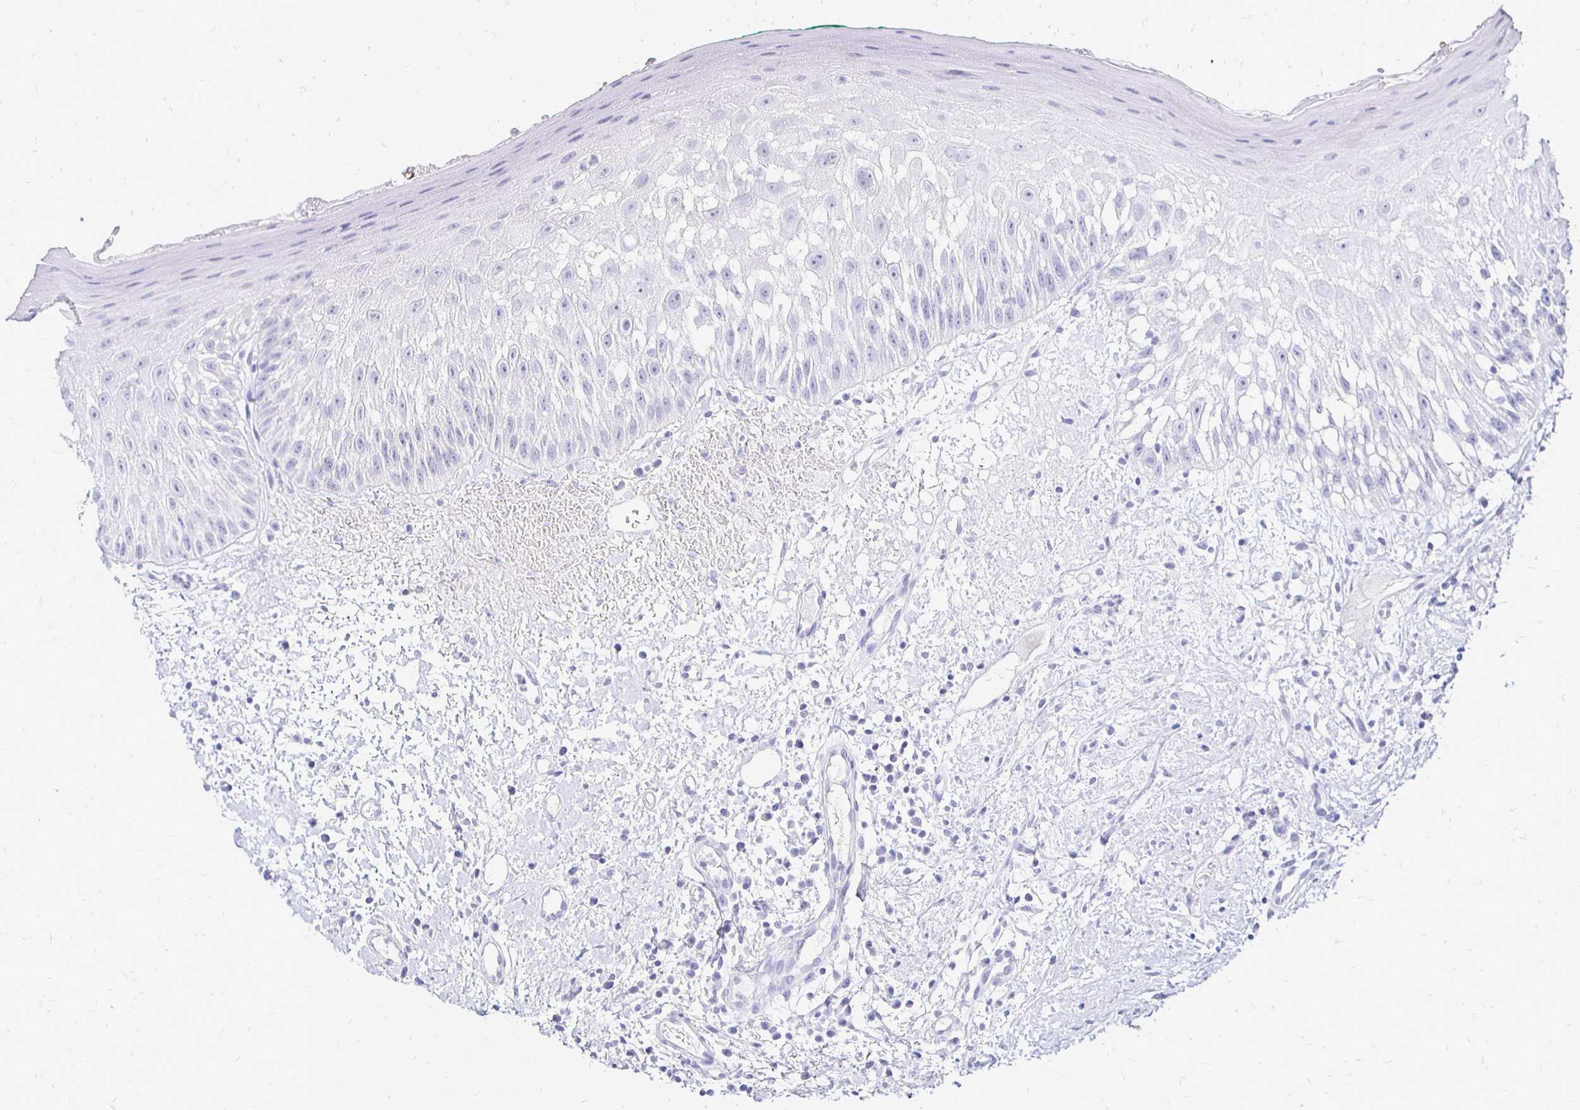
{"staining": {"intensity": "negative", "quantity": "none", "location": "none"}, "tissue": "oral mucosa", "cell_type": "Squamous epithelial cells", "image_type": "normal", "snomed": [{"axis": "morphology", "description": "Normal tissue, NOS"}, {"axis": "topography", "description": "Oral tissue"}, {"axis": "topography", "description": "Tounge, NOS"}], "caption": "IHC of unremarkable human oral mucosa reveals no positivity in squamous epithelial cells. (Immunohistochemistry, brightfield microscopy, high magnification).", "gene": "IRGC", "patient": {"sex": "male", "age": 83}}